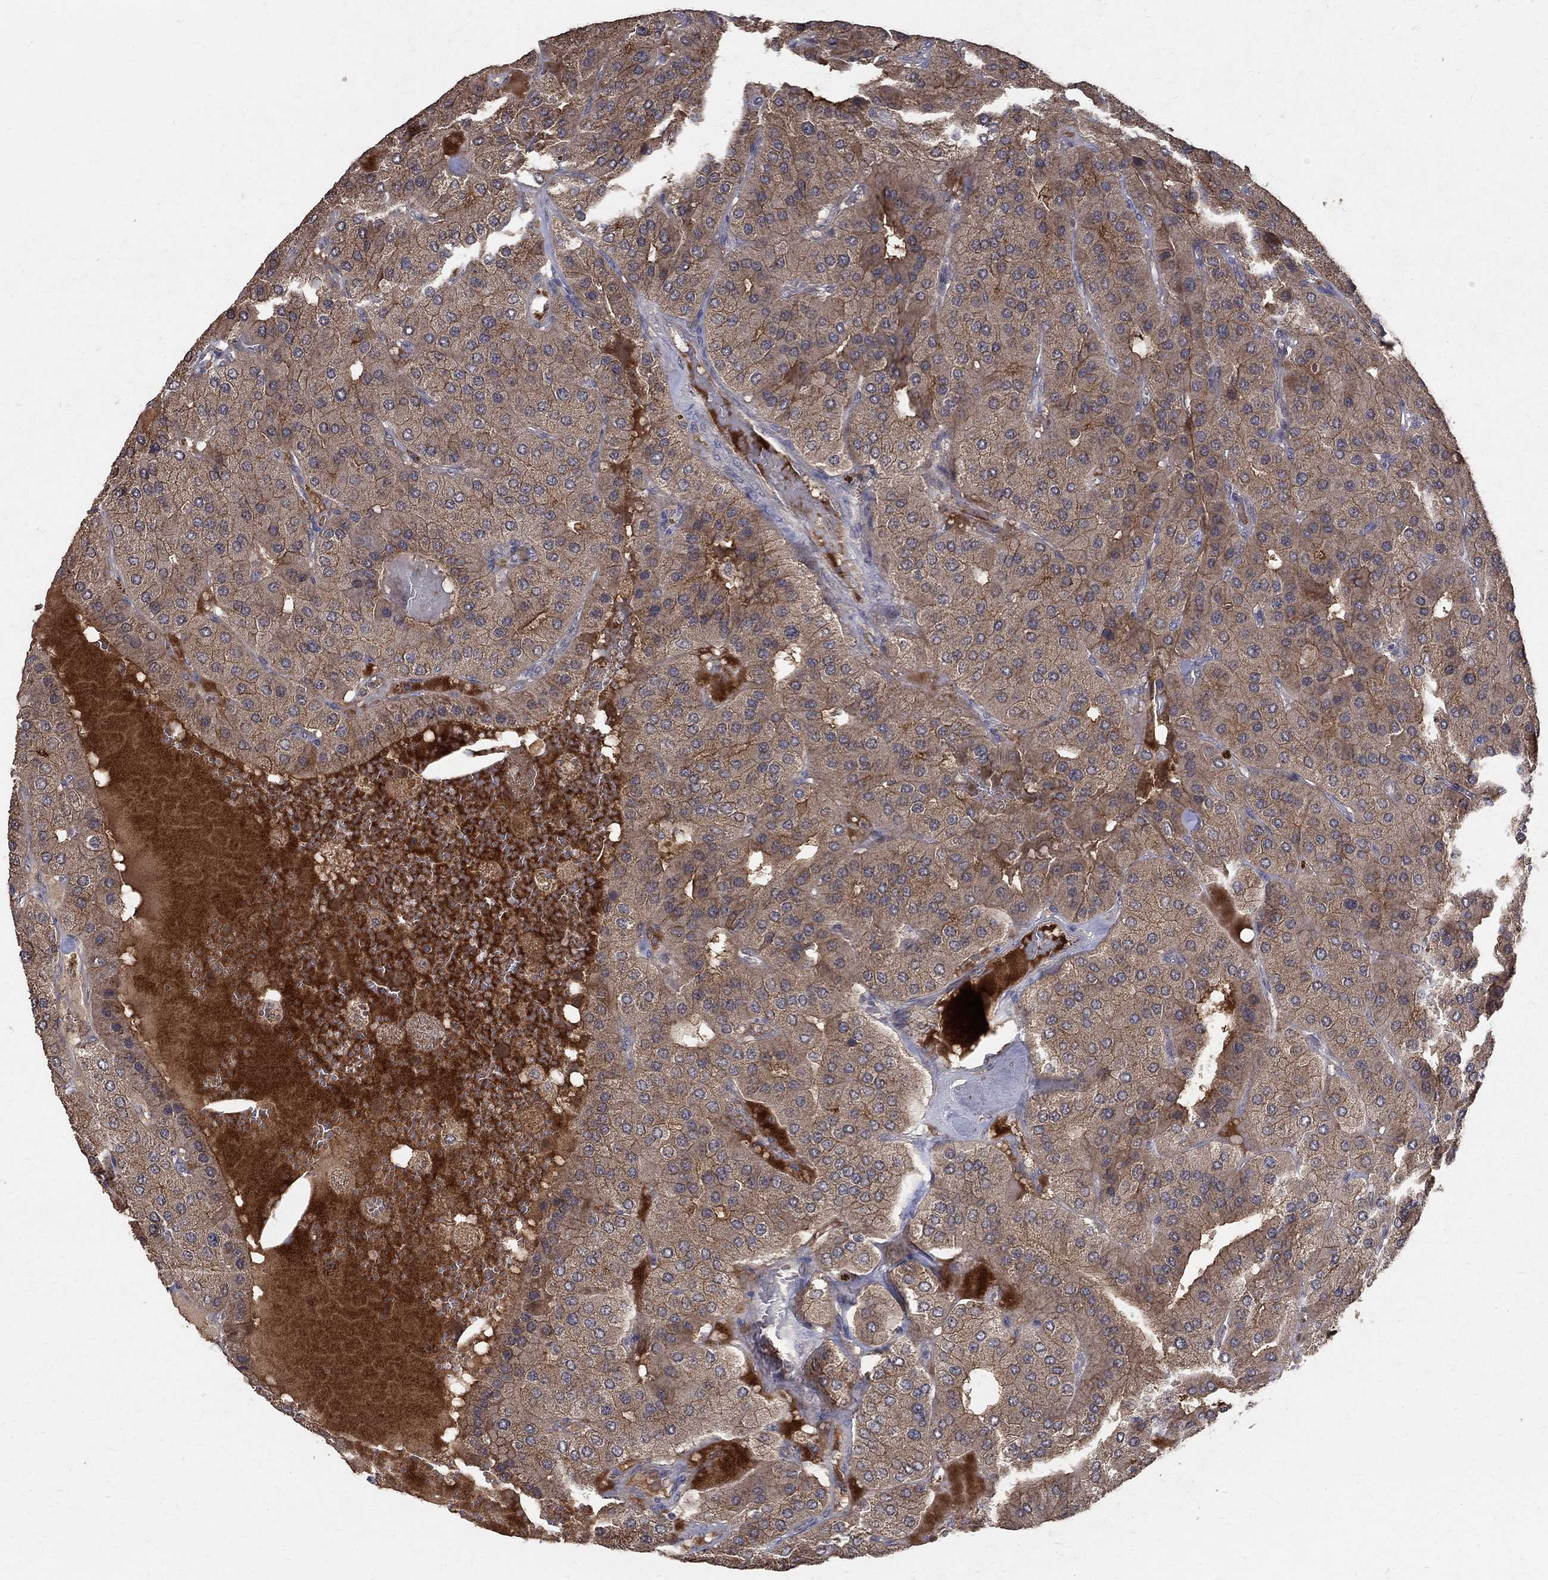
{"staining": {"intensity": "weak", "quantity": ">75%", "location": "cytoplasmic/membranous"}, "tissue": "parathyroid gland", "cell_type": "Glandular cells", "image_type": "normal", "snomed": [{"axis": "morphology", "description": "Normal tissue, NOS"}, {"axis": "morphology", "description": "Adenoma, NOS"}, {"axis": "topography", "description": "Parathyroid gland"}], "caption": "The image shows a brown stain indicating the presence of a protein in the cytoplasmic/membranous of glandular cells in parathyroid gland.", "gene": "C17orf75", "patient": {"sex": "female", "age": 86}}